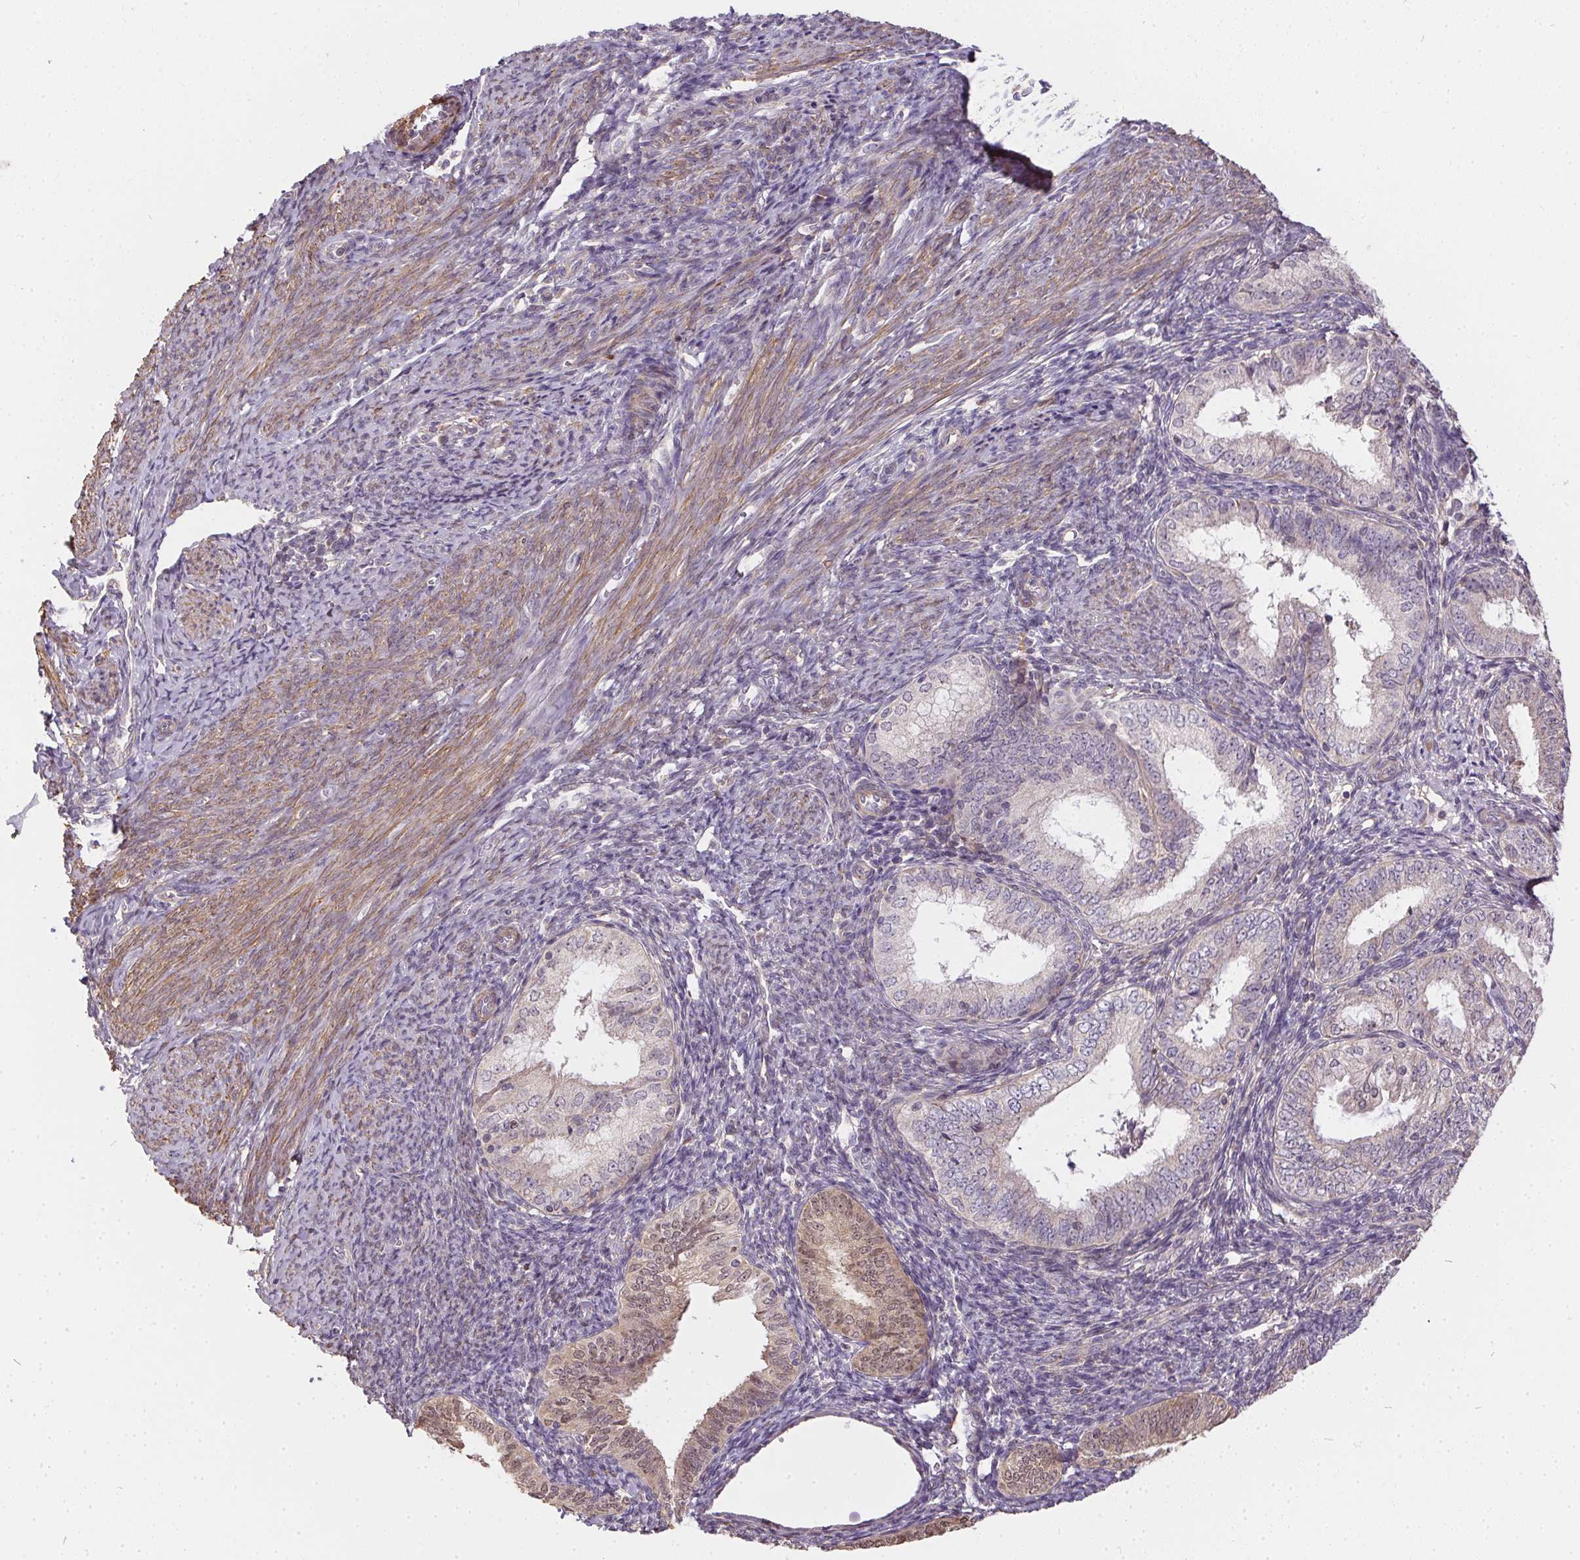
{"staining": {"intensity": "weak", "quantity": "<25%", "location": "cytoplasmic/membranous,nuclear"}, "tissue": "endometrial cancer", "cell_type": "Tumor cells", "image_type": "cancer", "snomed": [{"axis": "morphology", "description": "Adenocarcinoma, NOS"}, {"axis": "topography", "description": "Endometrium"}], "caption": "DAB immunohistochemical staining of human endometrial cancer displays no significant expression in tumor cells.", "gene": "REV3L", "patient": {"sex": "female", "age": 55}}